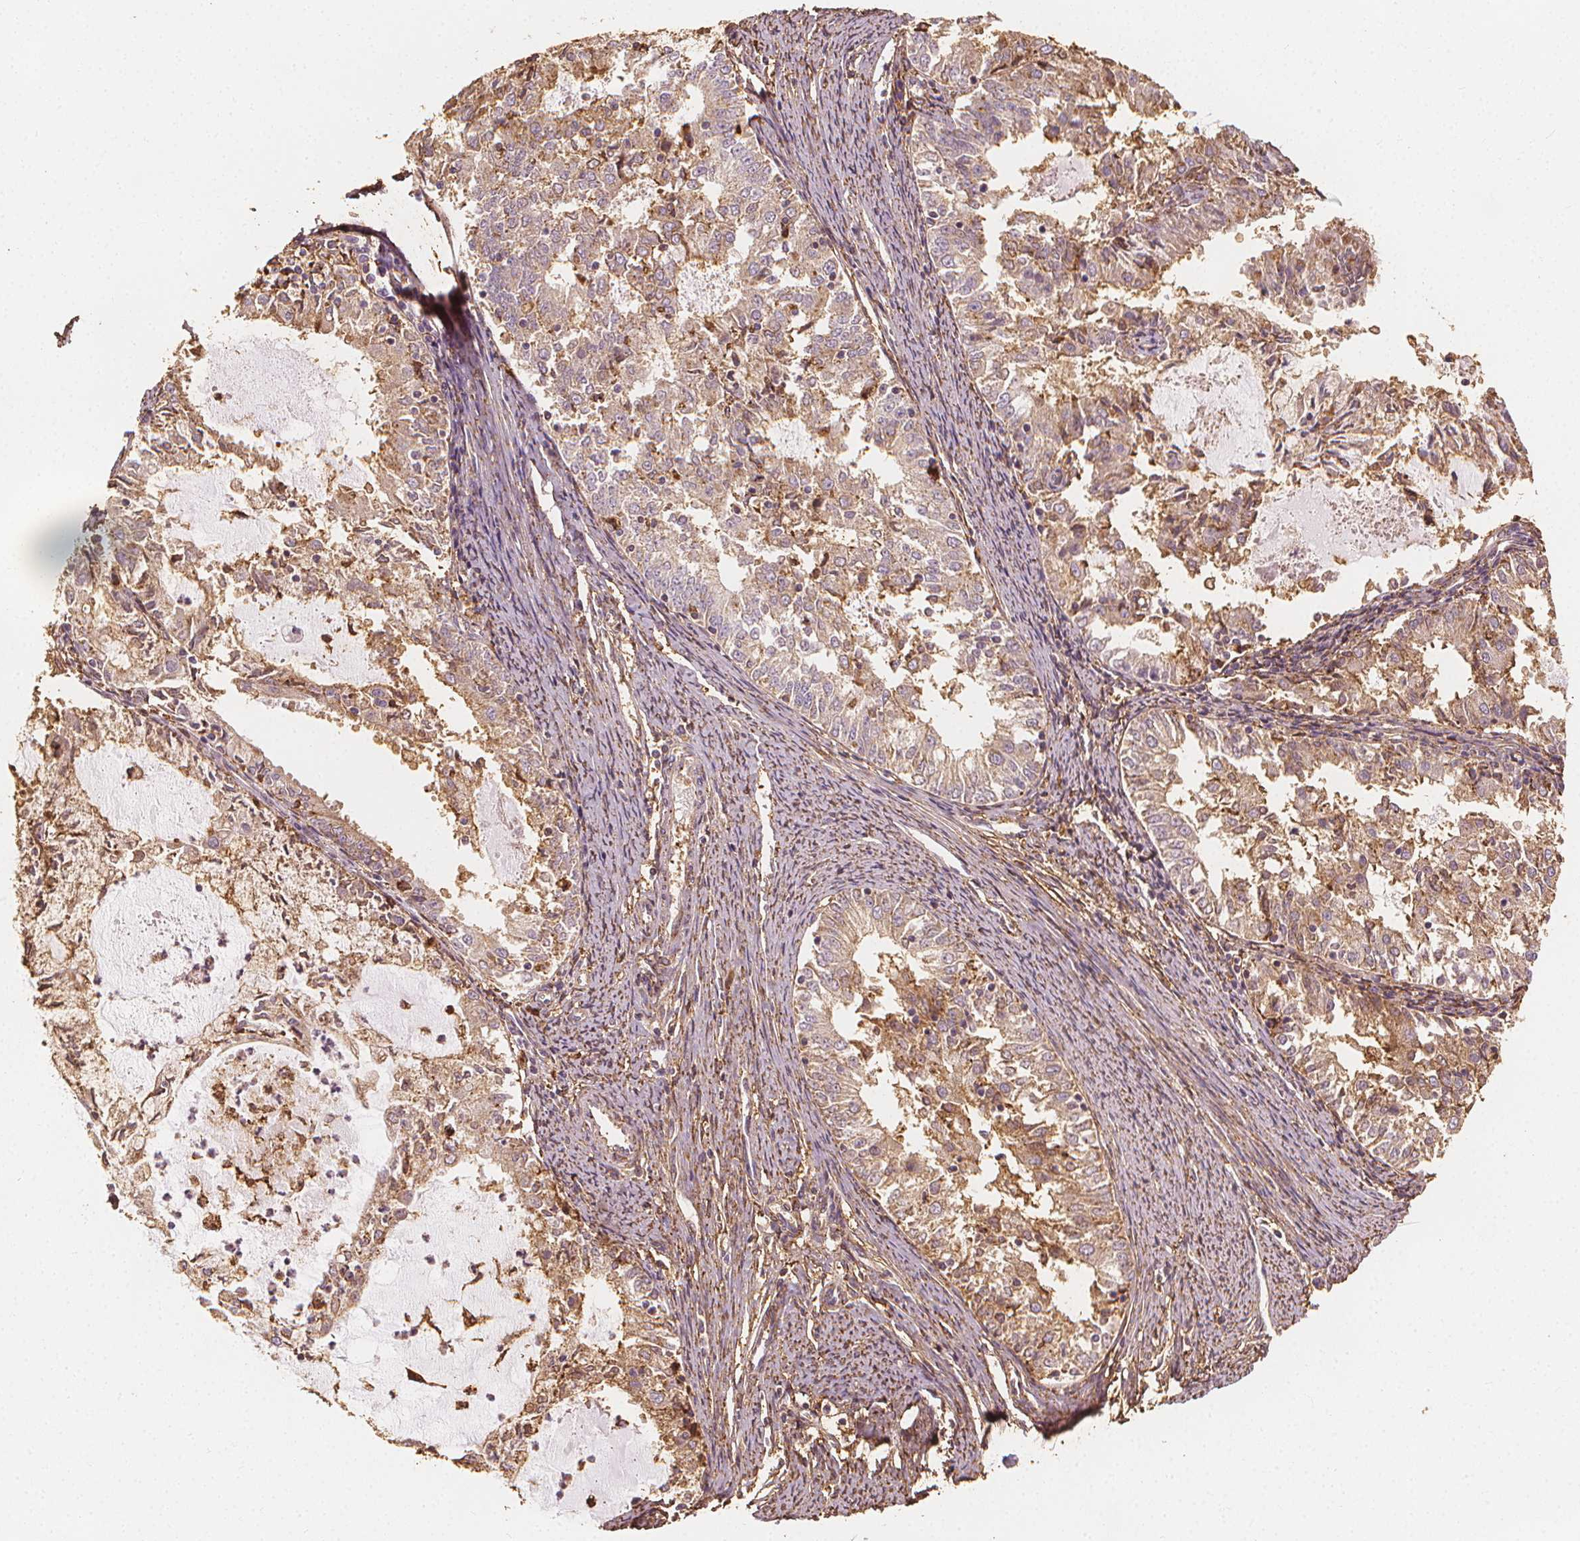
{"staining": {"intensity": "moderate", "quantity": ">75%", "location": "cytoplasmic/membranous"}, "tissue": "endometrial cancer", "cell_type": "Tumor cells", "image_type": "cancer", "snomed": [{"axis": "morphology", "description": "Adenocarcinoma, NOS"}, {"axis": "topography", "description": "Endometrium"}], "caption": "Immunohistochemical staining of human adenocarcinoma (endometrial) shows medium levels of moderate cytoplasmic/membranous expression in about >75% of tumor cells.", "gene": "ARHGAP26", "patient": {"sex": "female", "age": 57}}